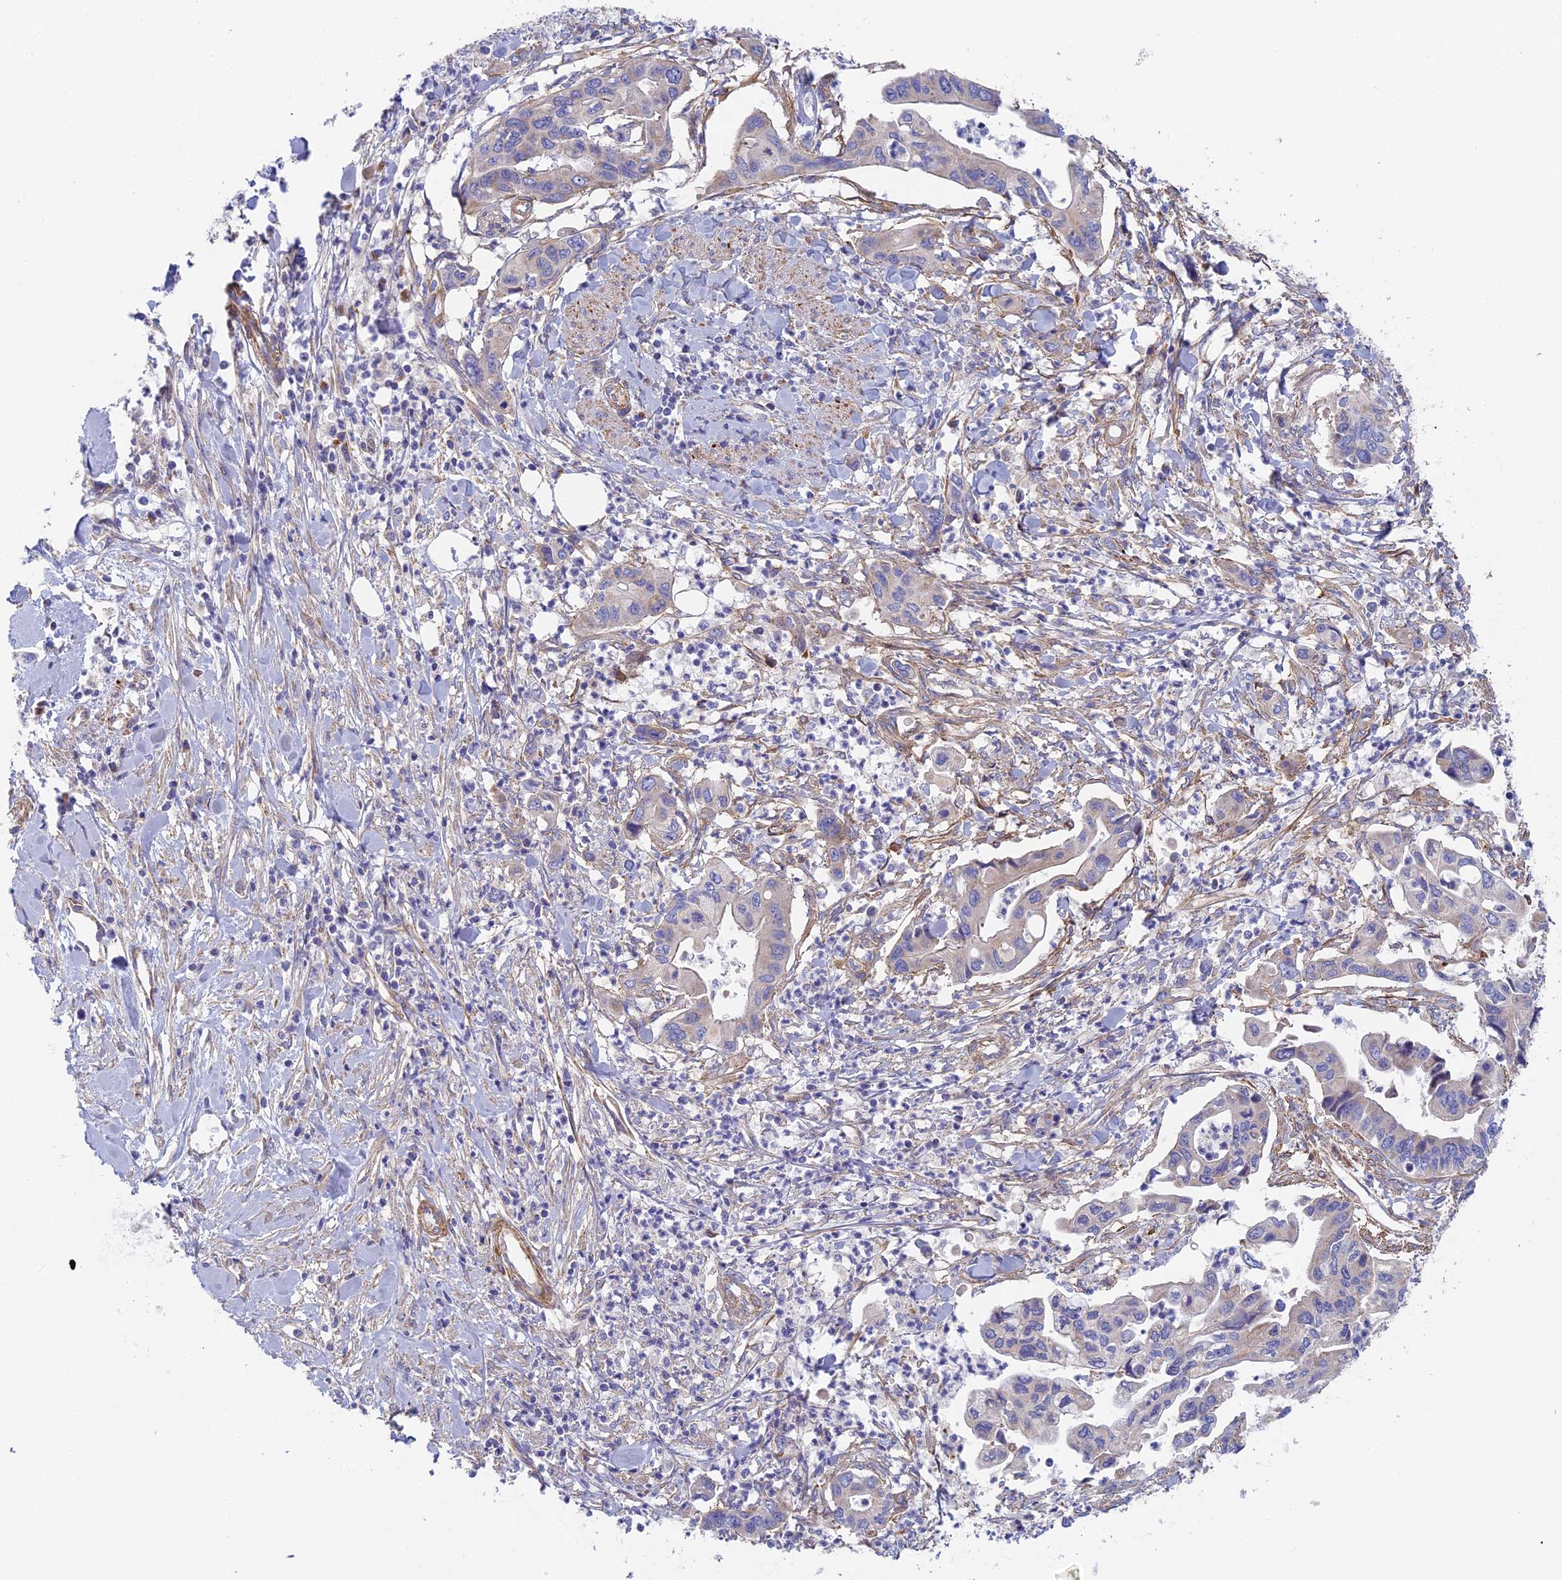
{"staining": {"intensity": "moderate", "quantity": "25%-75%", "location": "cytoplasmic/membranous"}, "tissue": "pancreatic cancer", "cell_type": "Tumor cells", "image_type": "cancer", "snomed": [{"axis": "morphology", "description": "Adenocarcinoma, NOS"}, {"axis": "topography", "description": "Pancreas"}], "caption": "Immunohistochemistry (IHC) of human adenocarcinoma (pancreatic) displays medium levels of moderate cytoplasmic/membranous positivity in about 25%-75% of tumor cells.", "gene": "DDA1", "patient": {"sex": "female", "age": 50}}